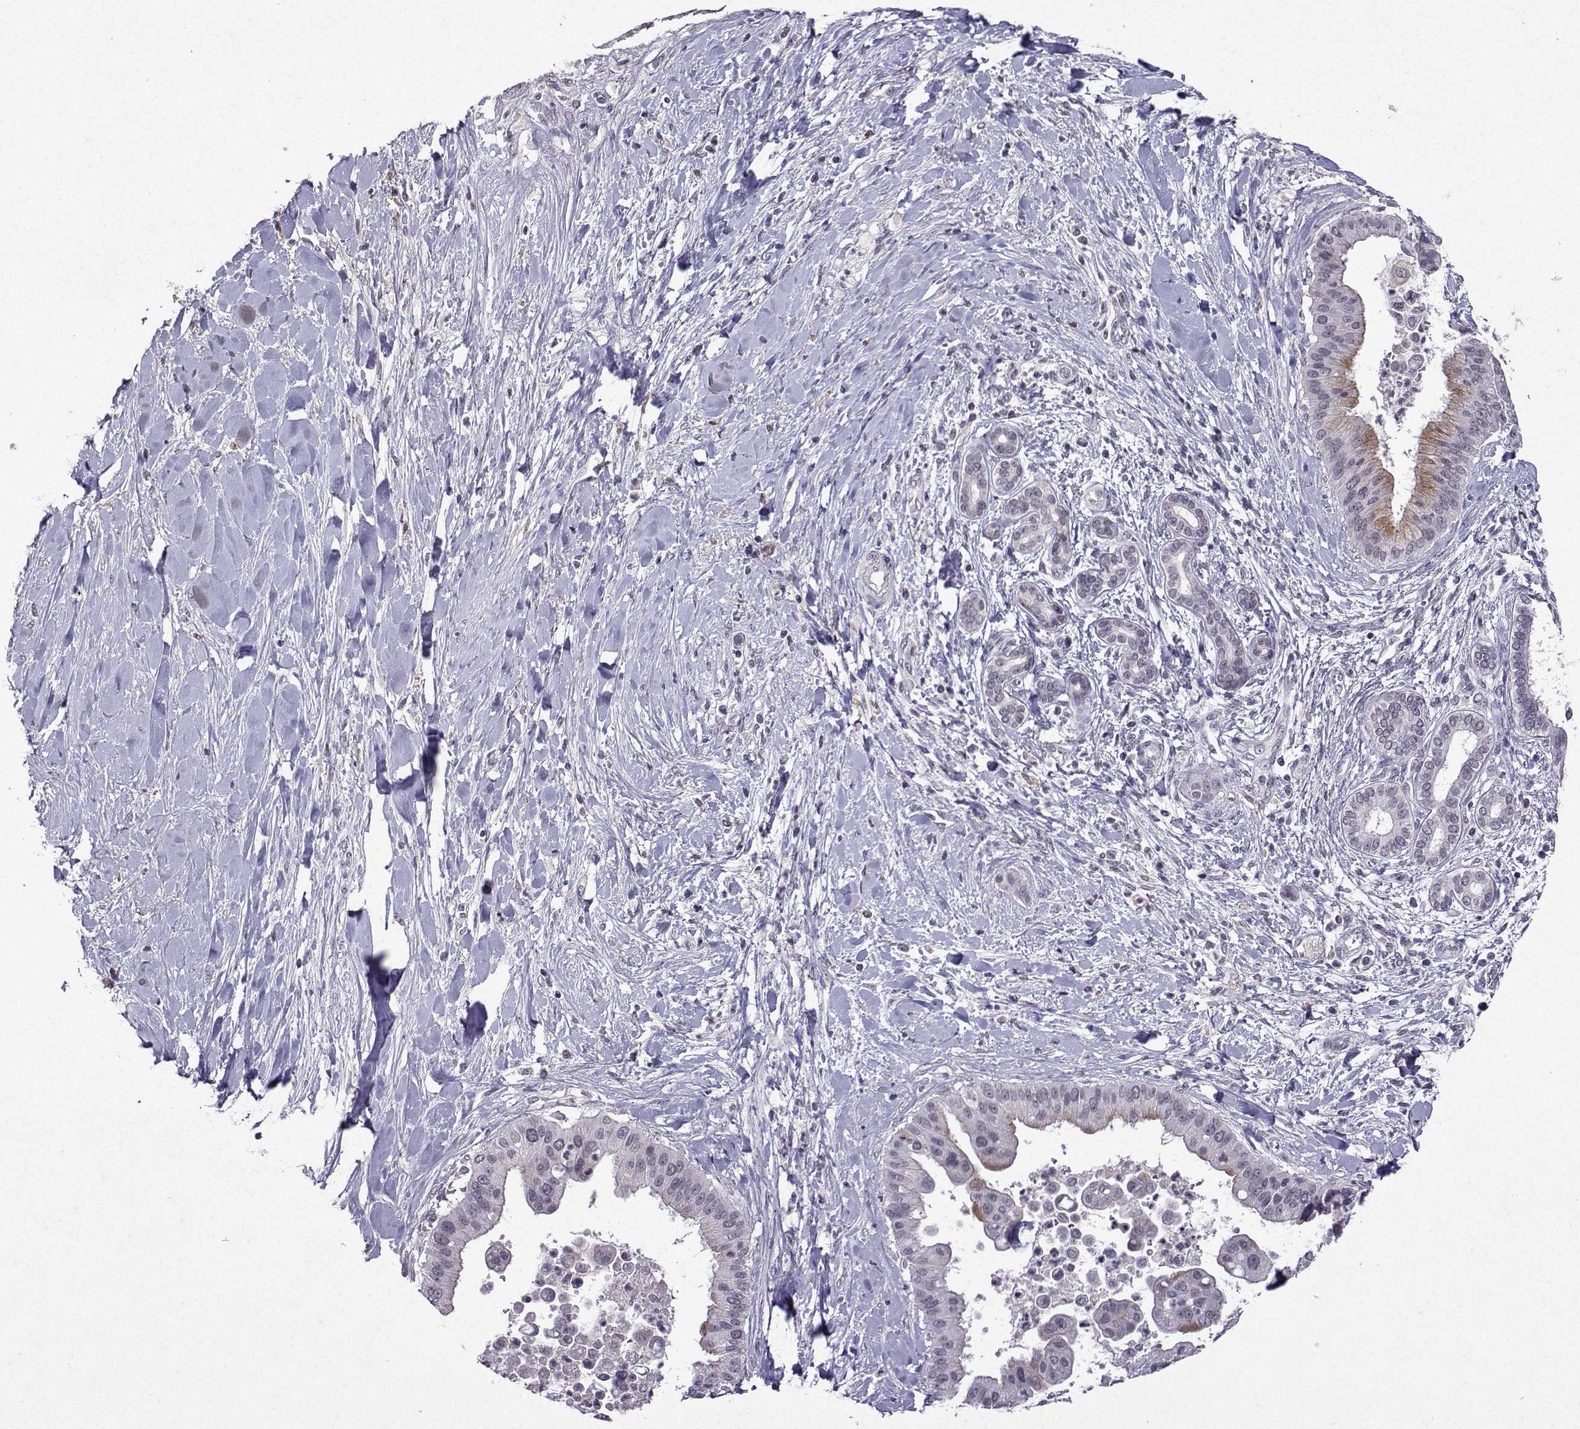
{"staining": {"intensity": "moderate", "quantity": "<25%", "location": "cytoplasmic/membranous"}, "tissue": "liver cancer", "cell_type": "Tumor cells", "image_type": "cancer", "snomed": [{"axis": "morphology", "description": "Cholangiocarcinoma"}, {"axis": "topography", "description": "Liver"}], "caption": "Immunohistochemistry (IHC) photomicrograph of human cholangiocarcinoma (liver) stained for a protein (brown), which displays low levels of moderate cytoplasmic/membranous staining in approximately <25% of tumor cells.", "gene": "CCL28", "patient": {"sex": "female", "age": 54}}